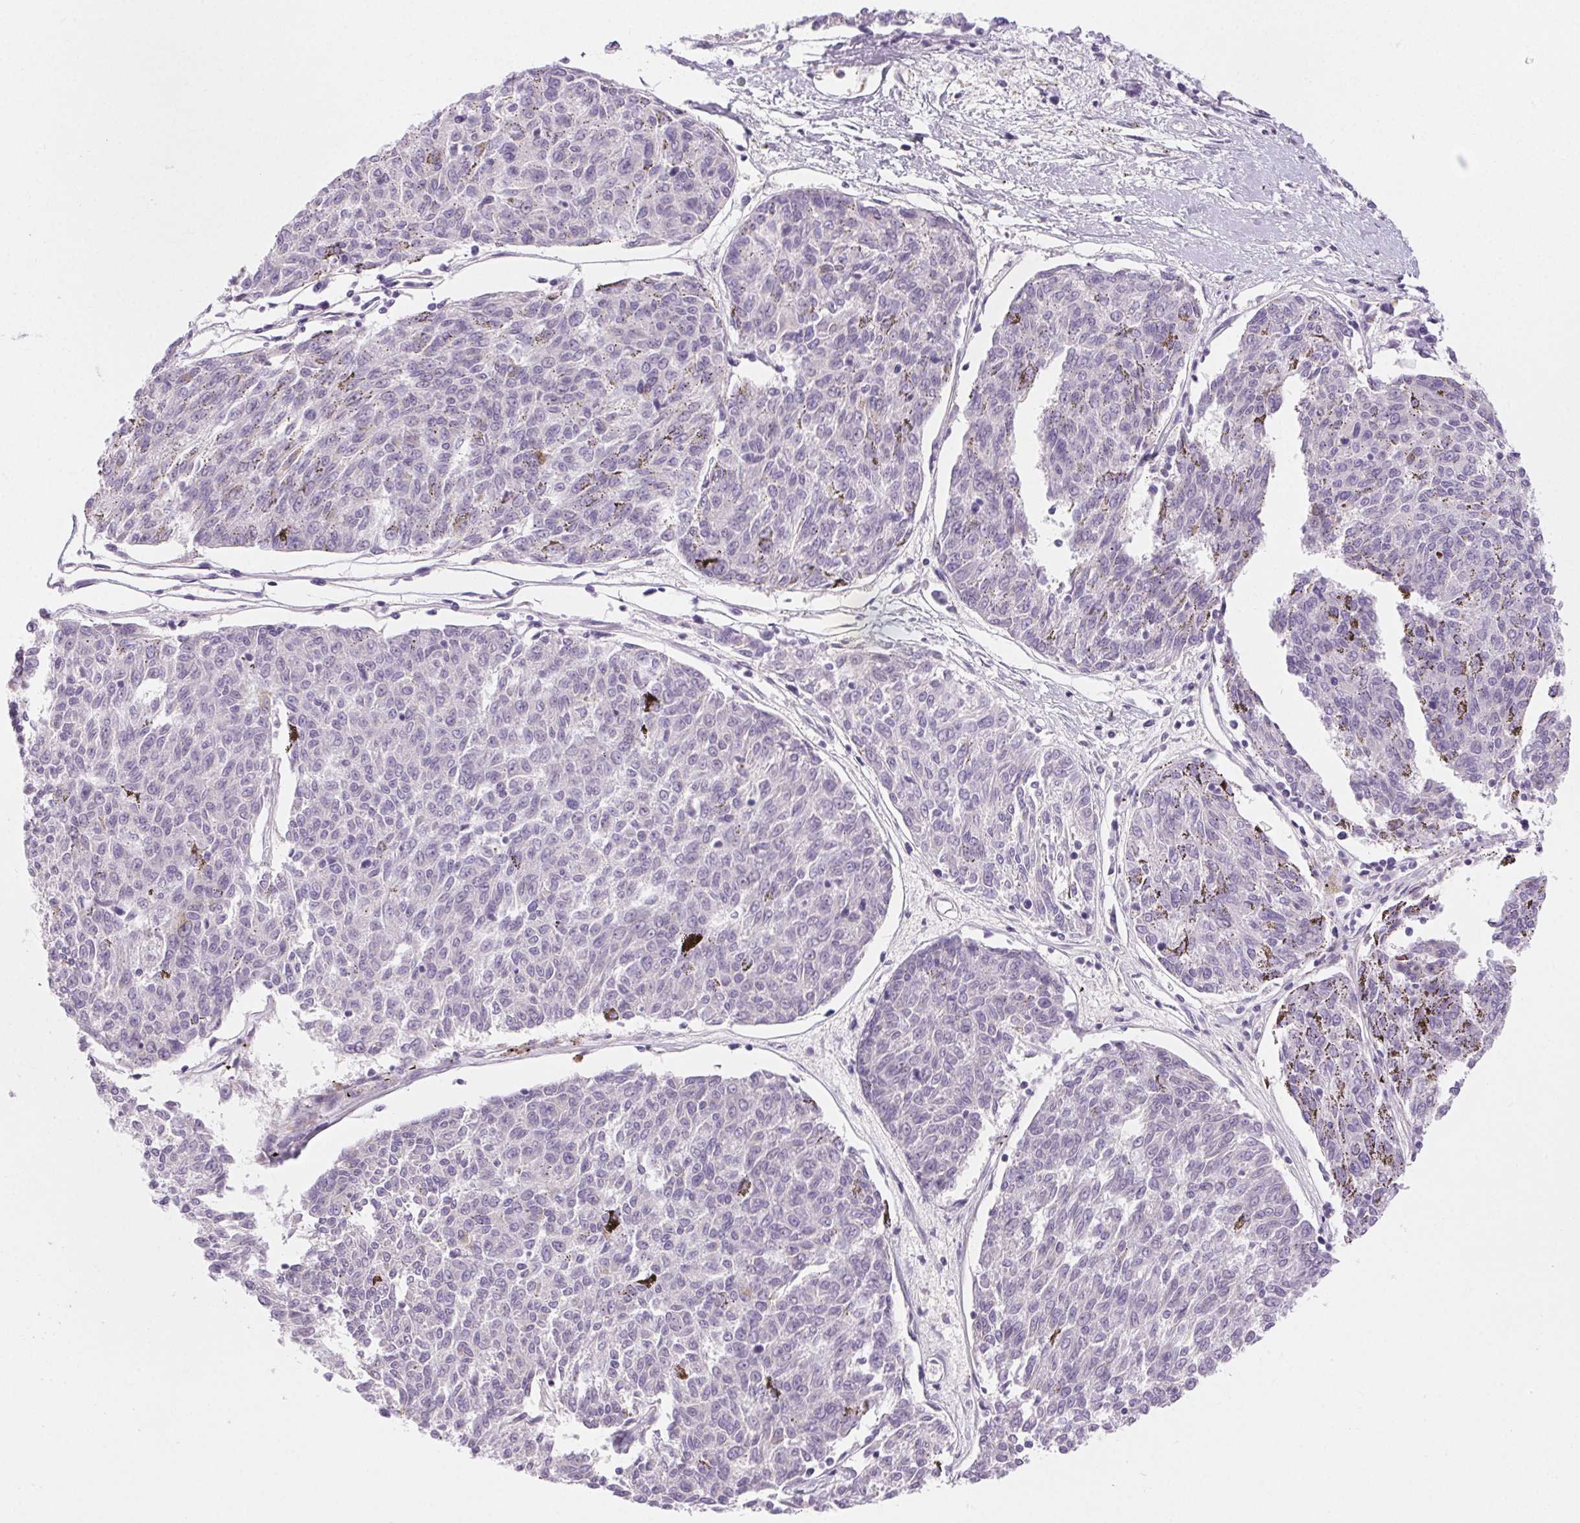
{"staining": {"intensity": "negative", "quantity": "none", "location": "none"}, "tissue": "melanoma", "cell_type": "Tumor cells", "image_type": "cancer", "snomed": [{"axis": "morphology", "description": "Malignant melanoma, NOS"}, {"axis": "topography", "description": "Skin"}], "caption": "Immunohistochemical staining of human malignant melanoma demonstrates no significant positivity in tumor cells. Nuclei are stained in blue.", "gene": "FGA", "patient": {"sex": "female", "age": 72}}